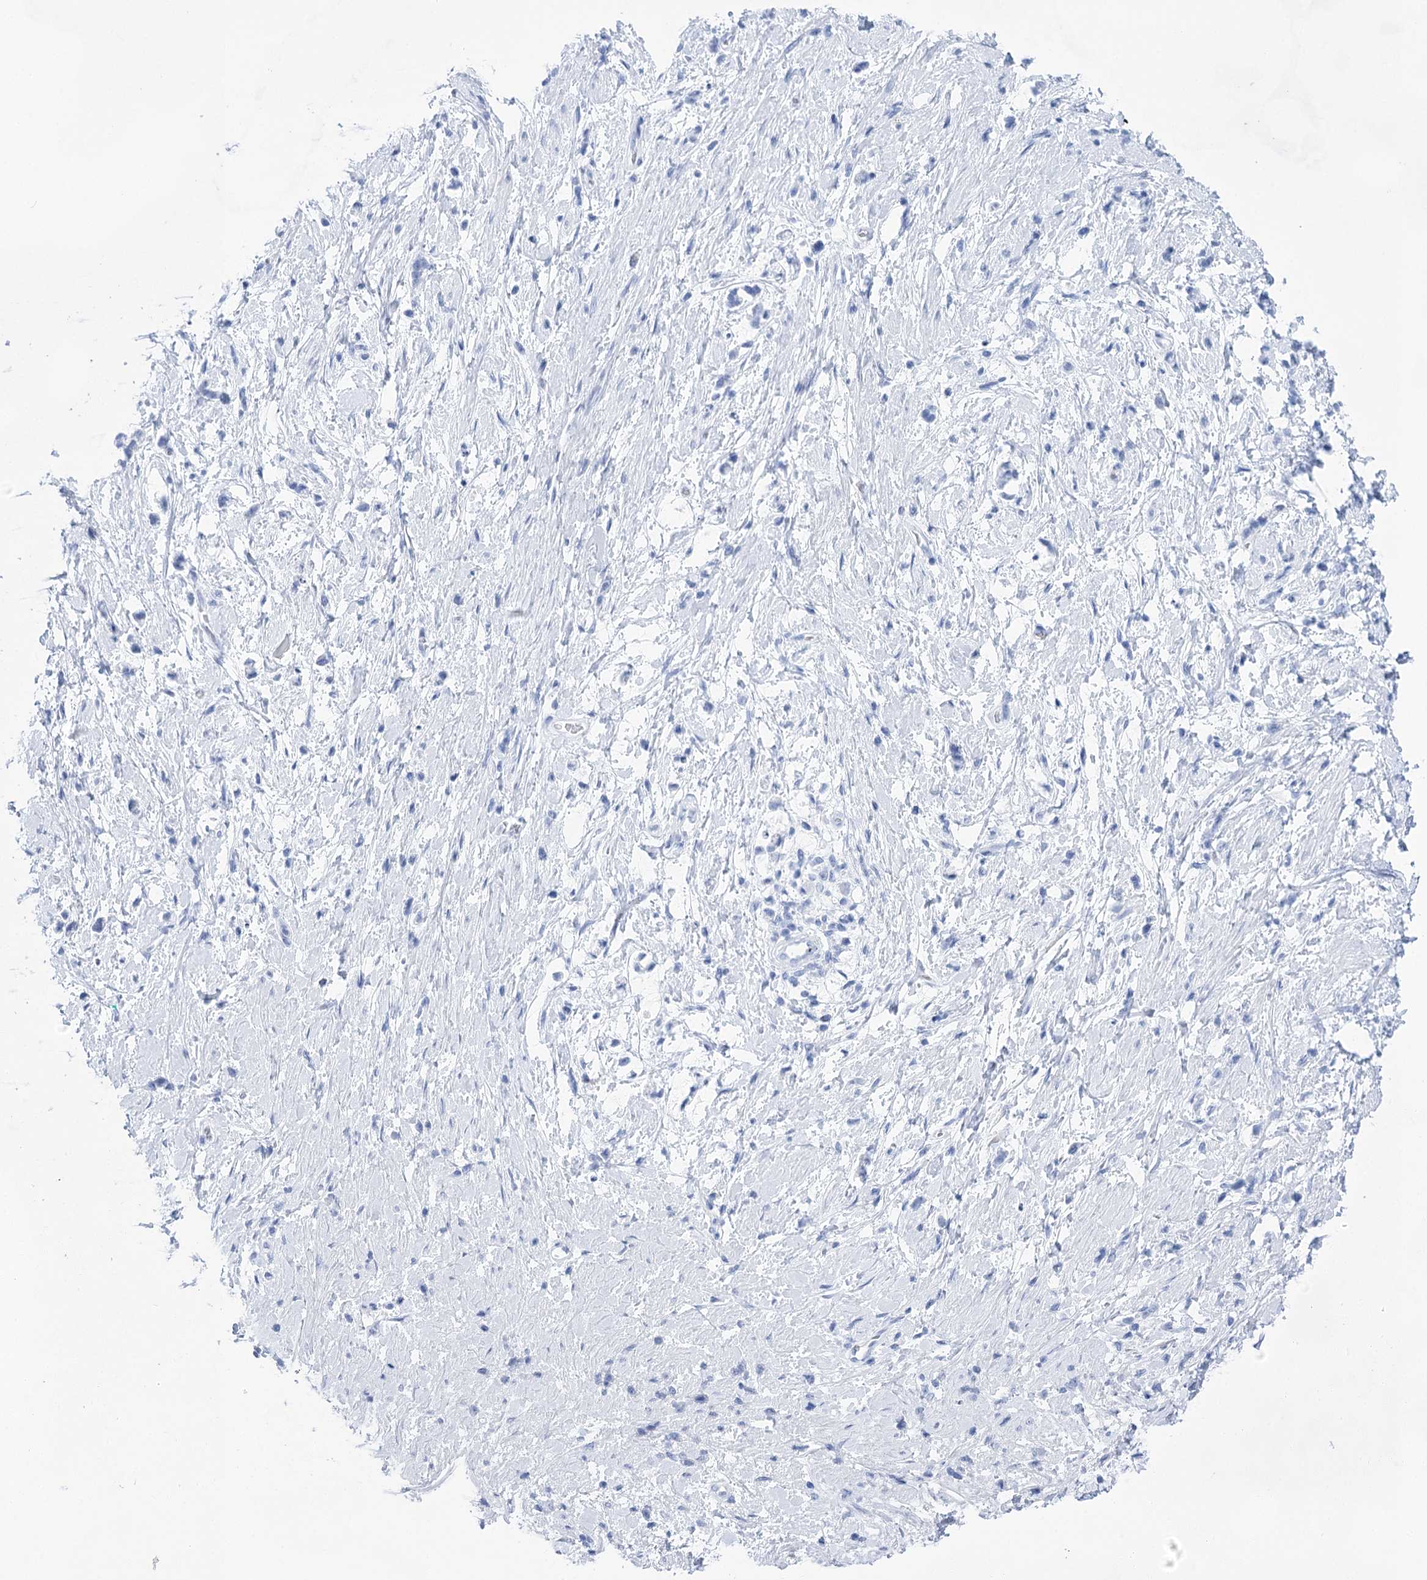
{"staining": {"intensity": "negative", "quantity": "none", "location": "none"}, "tissue": "stomach cancer", "cell_type": "Tumor cells", "image_type": "cancer", "snomed": [{"axis": "morphology", "description": "Adenocarcinoma, NOS"}, {"axis": "topography", "description": "Stomach"}], "caption": "Tumor cells are negative for protein expression in human stomach adenocarcinoma.", "gene": "LALBA", "patient": {"sex": "female", "age": 60}}